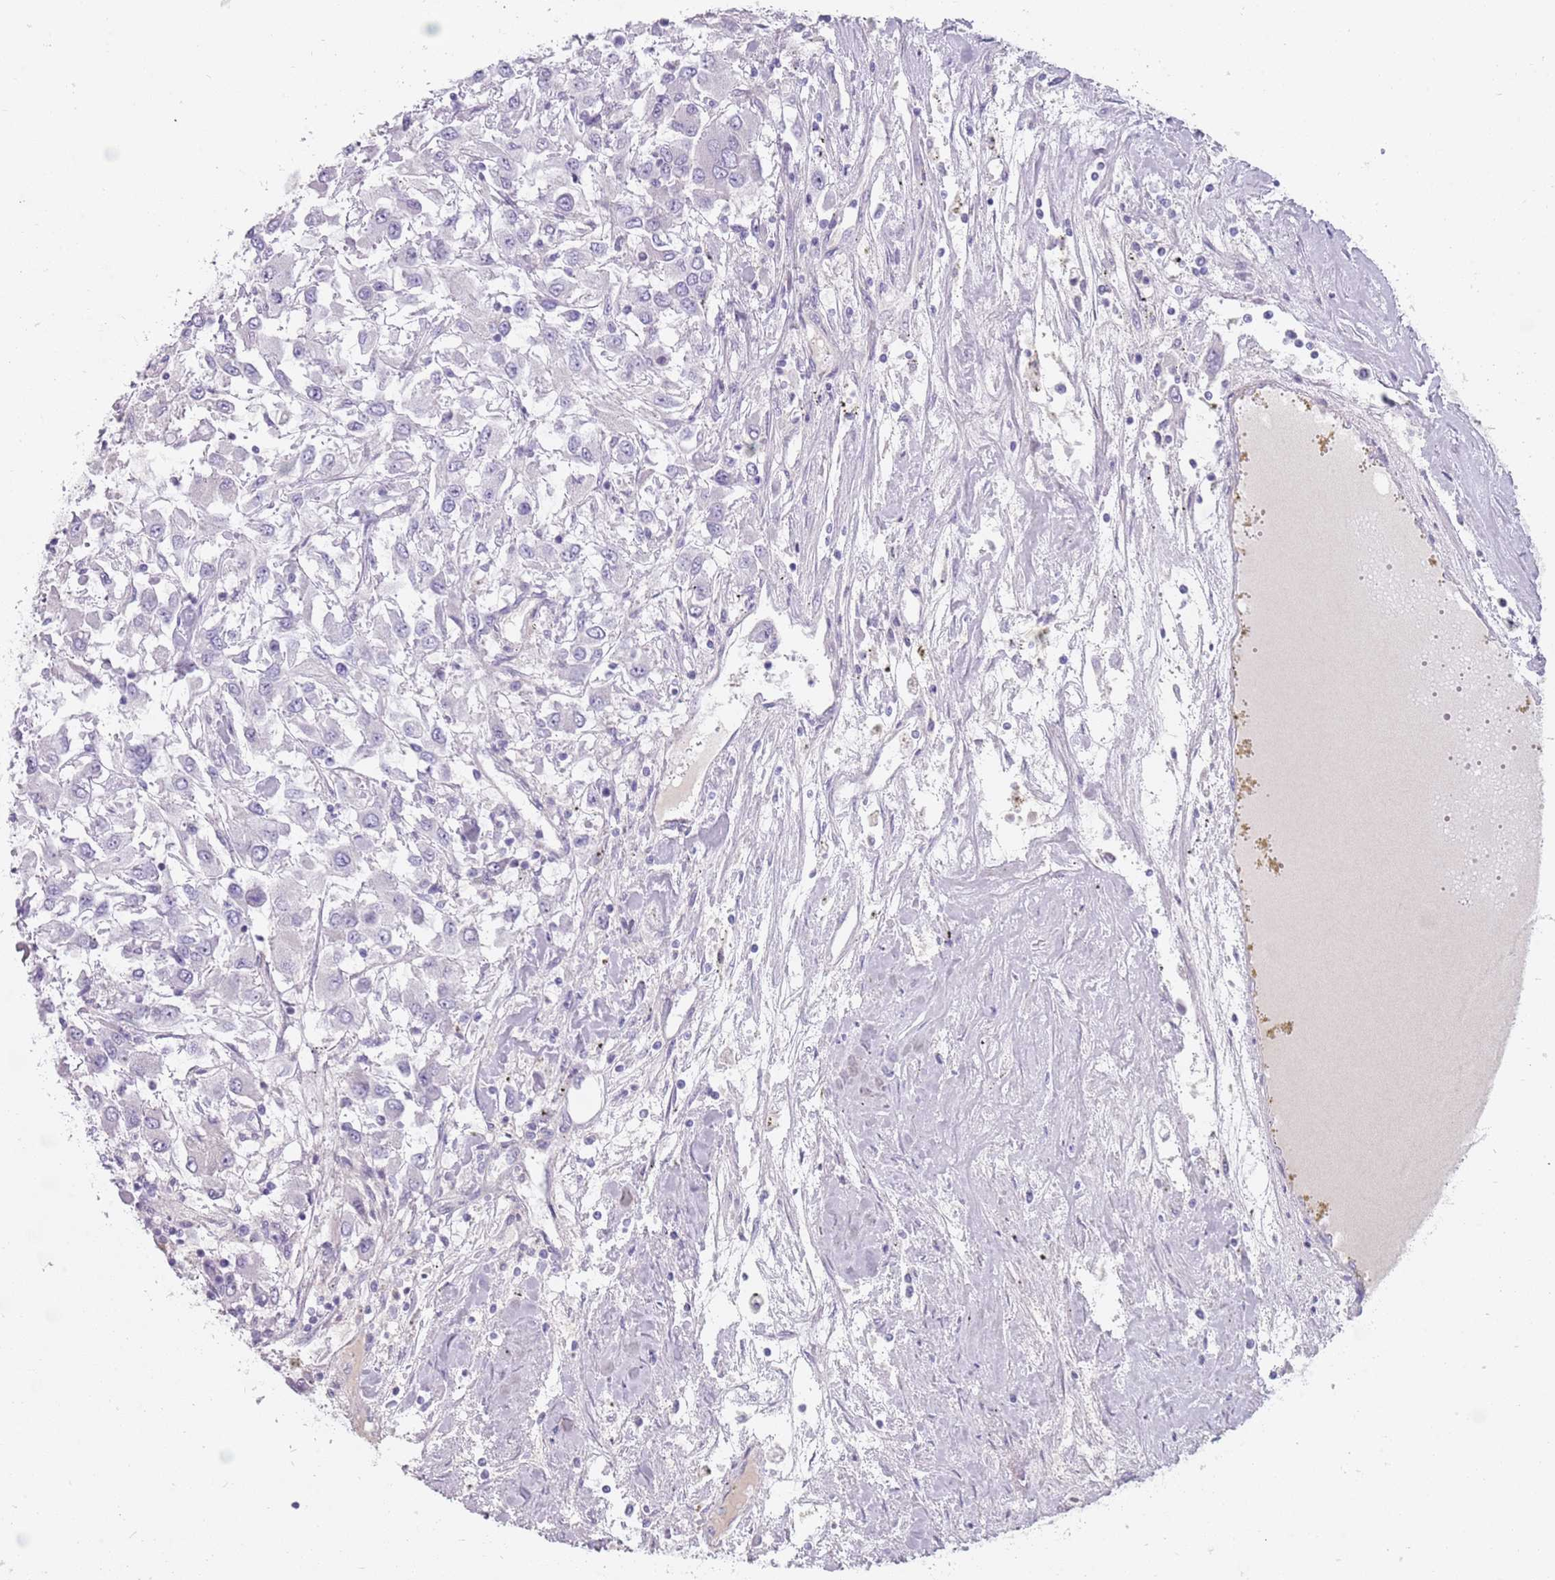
{"staining": {"intensity": "negative", "quantity": "none", "location": "none"}, "tissue": "renal cancer", "cell_type": "Tumor cells", "image_type": "cancer", "snomed": [{"axis": "morphology", "description": "Adenocarcinoma, NOS"}, {"axis": "topography", "description": "Kidney"}], "caption": "Human renal cancer stained for a protein using immunohistochemistry displays no staining in tumor cells.", "gene": "DDX4", "patient": {"sex": "female", "age": 67}}